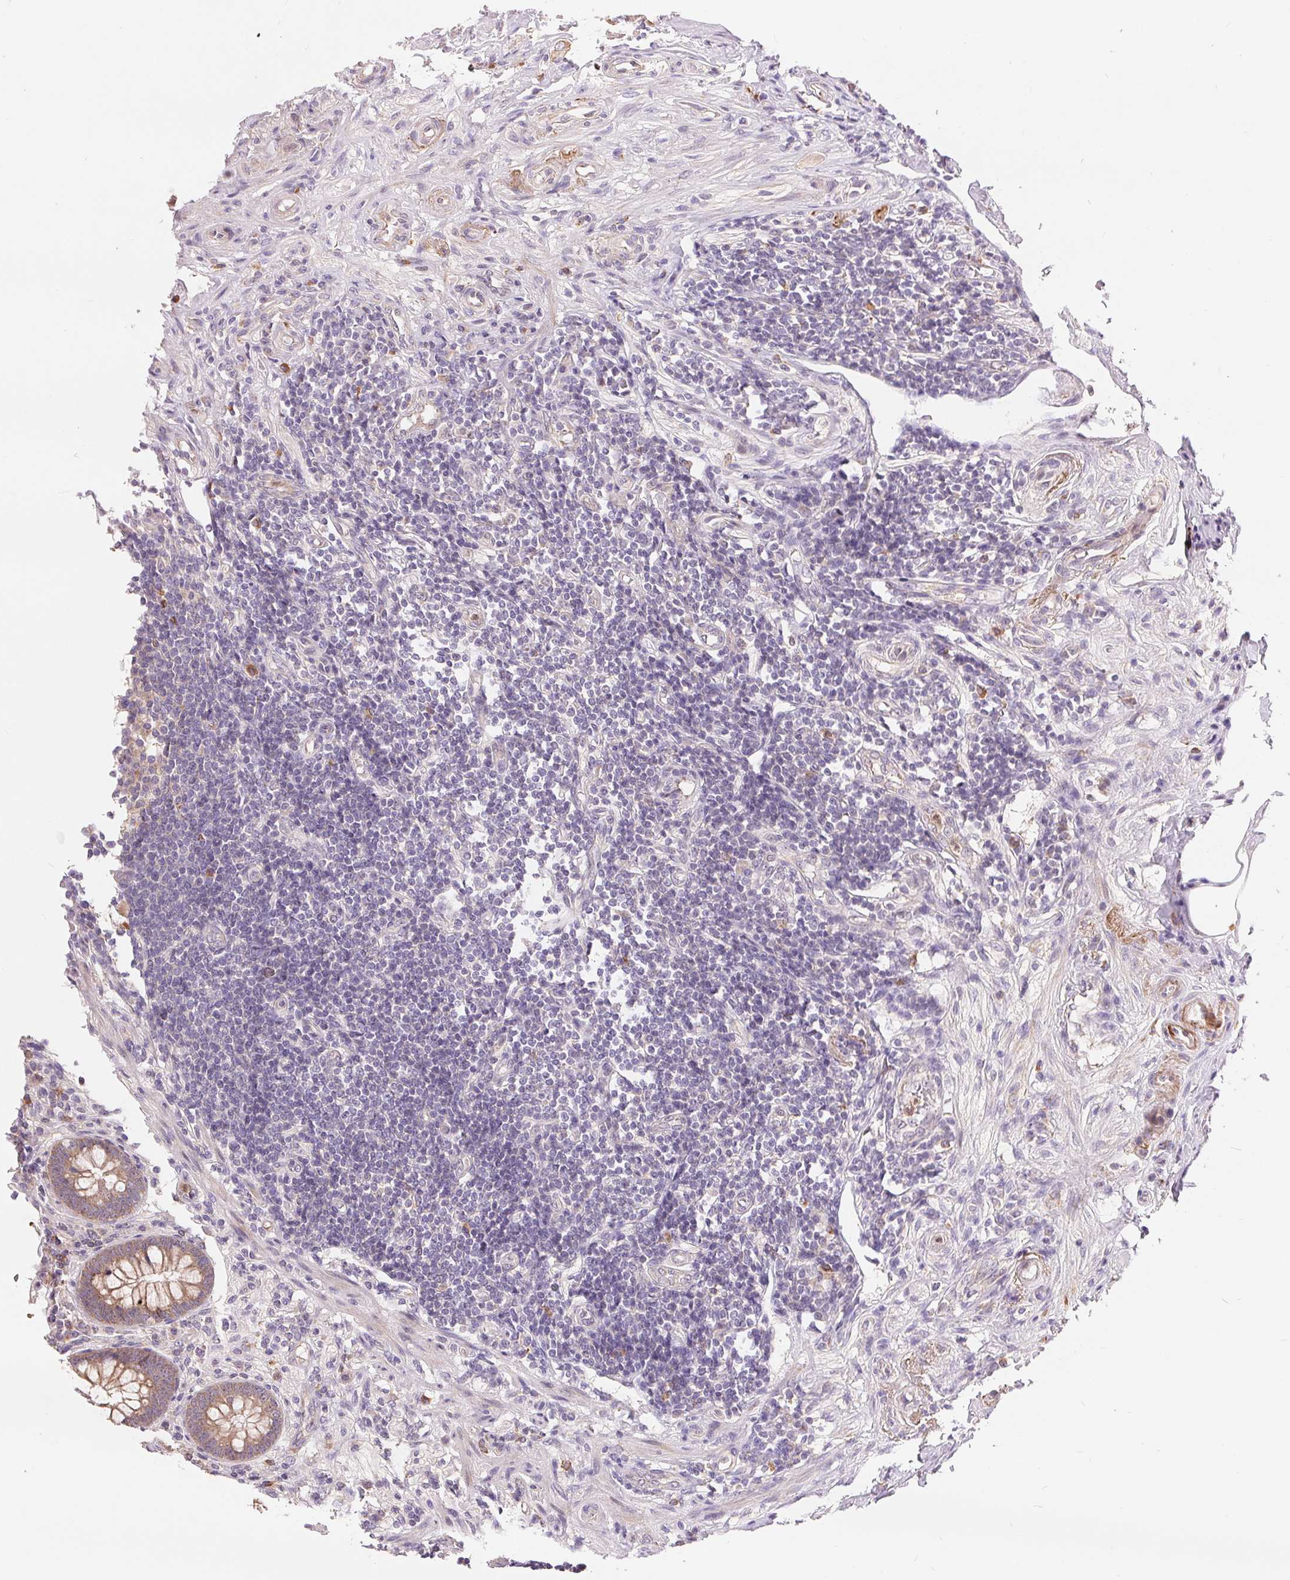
{"staining": {"intensity": "moderate", "quantity": ">75%", "location": "cytoplasmic/membranous"}, "tissue": "appendix", "cell_type": "Glandular cells", "image_type": "normal", "snomed": [{"axis": "morphology", "description": "Normal tissue, NOS"}, {"axis": "topography", "description": "Appendix"}], "caption": "Immunohistochemistry of normal appendix reveals medium levels of moderate cytoplasmic/membranous expression in about >75% of glandular cells. The protein is shown in brown color, while the nuclei are stained blue.", "gene": "RANBP3L", "patient": {"sex": "female", "age": 57}}